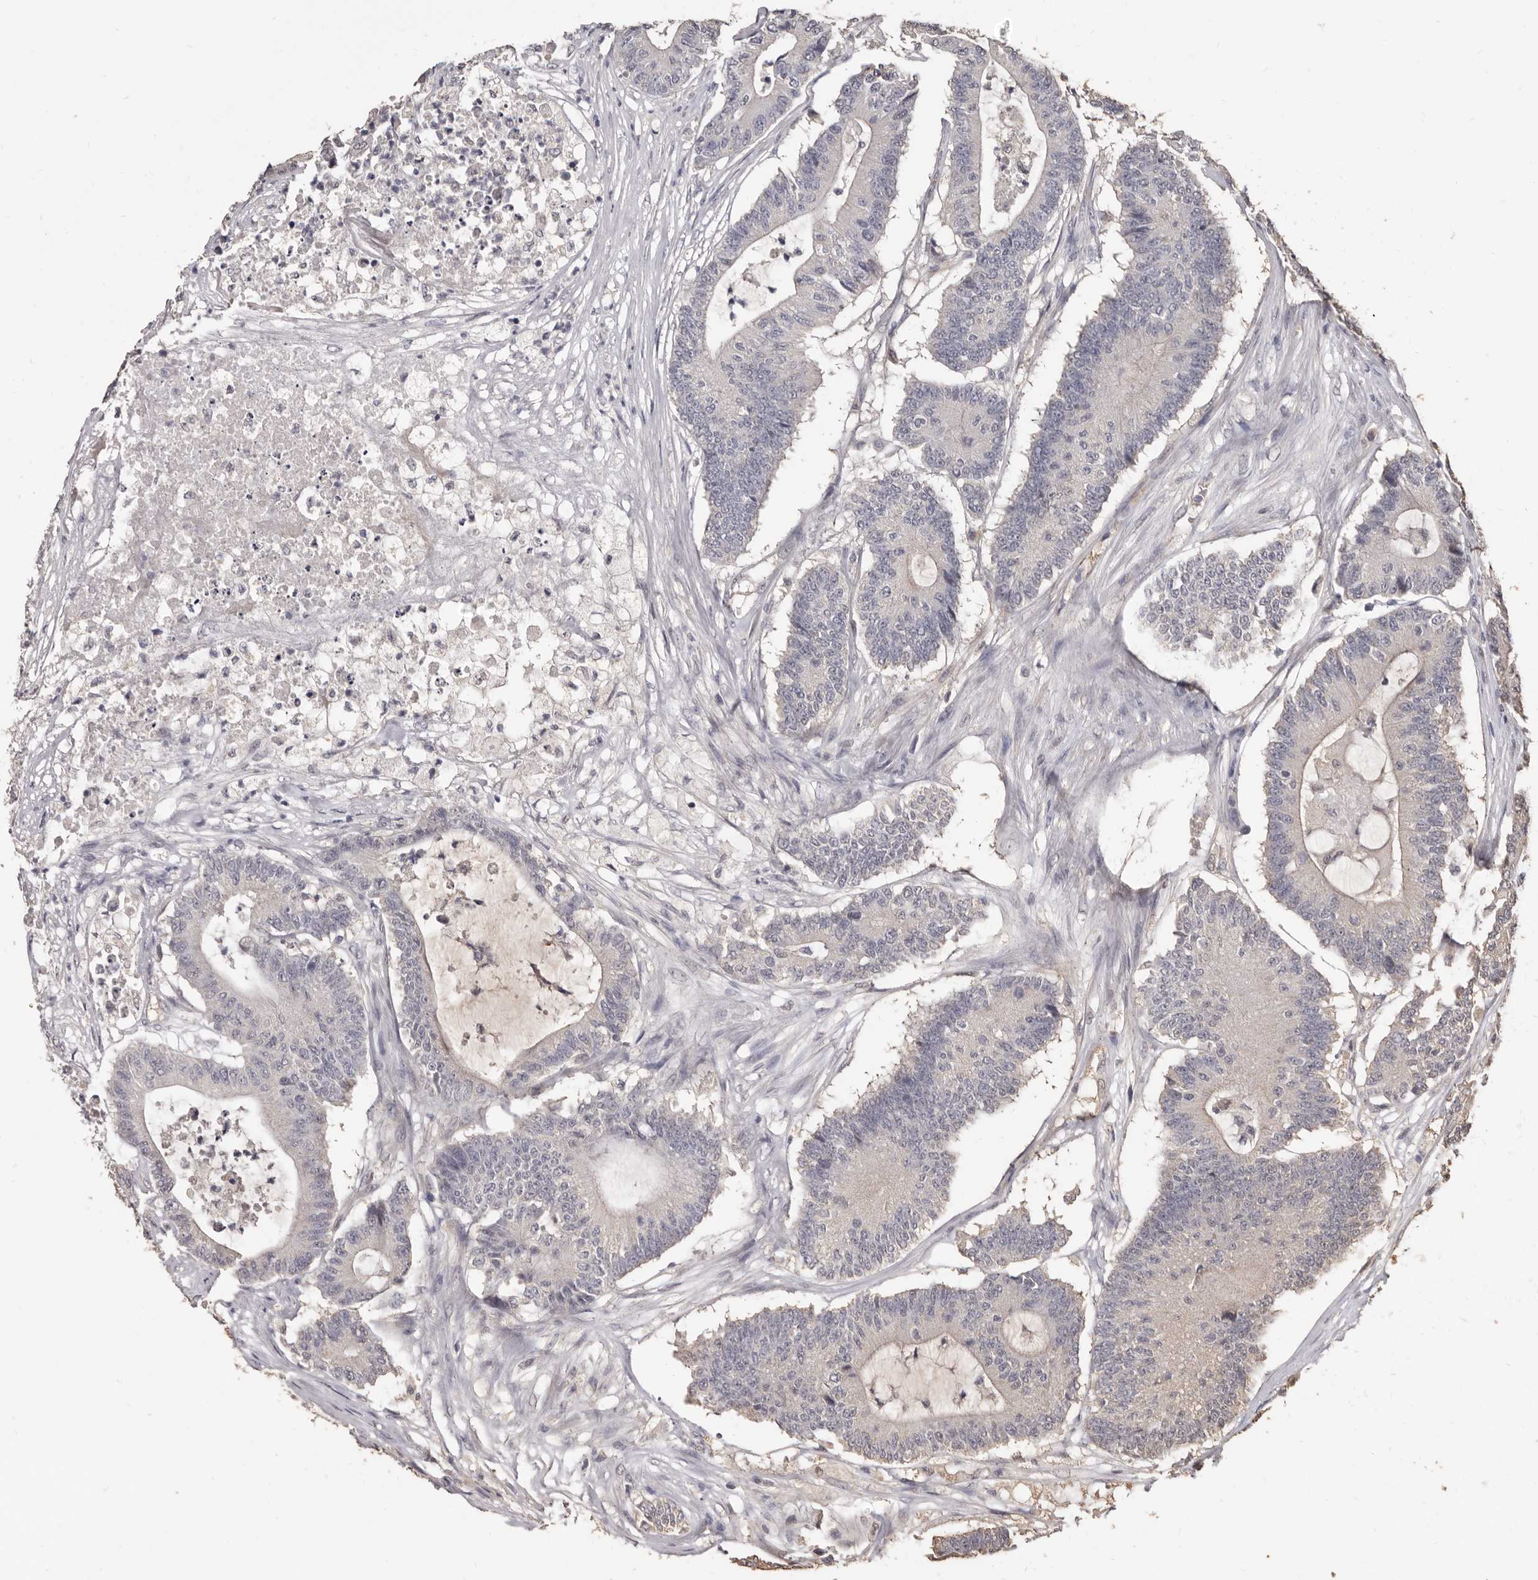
{"staining": {"intensity": "negative", "quantity": "none", "location": "none"}, "tissue": "colorectal cancer", "cell_type": "Tumor cells", "image_type": "cancer", "snomed": [{"axis": "morphology", "description": "Adenocarcinoma, NOS"}, {"axis": "topography", "description": "Colon"}], "caption": "This histopathology image is of colorectal adenocarcinoma stained with IHC to label a protein in brown with the nuclei are counter-stained blue. There is no expression in tumor cells. The staining is performed using DAB (3,3'-diaminobenzidine) brown chromogen with nuclei counter-stained in using hematoxylin.", "gene": "INAVA", "patient": {"sex": "female", "age": 84}}